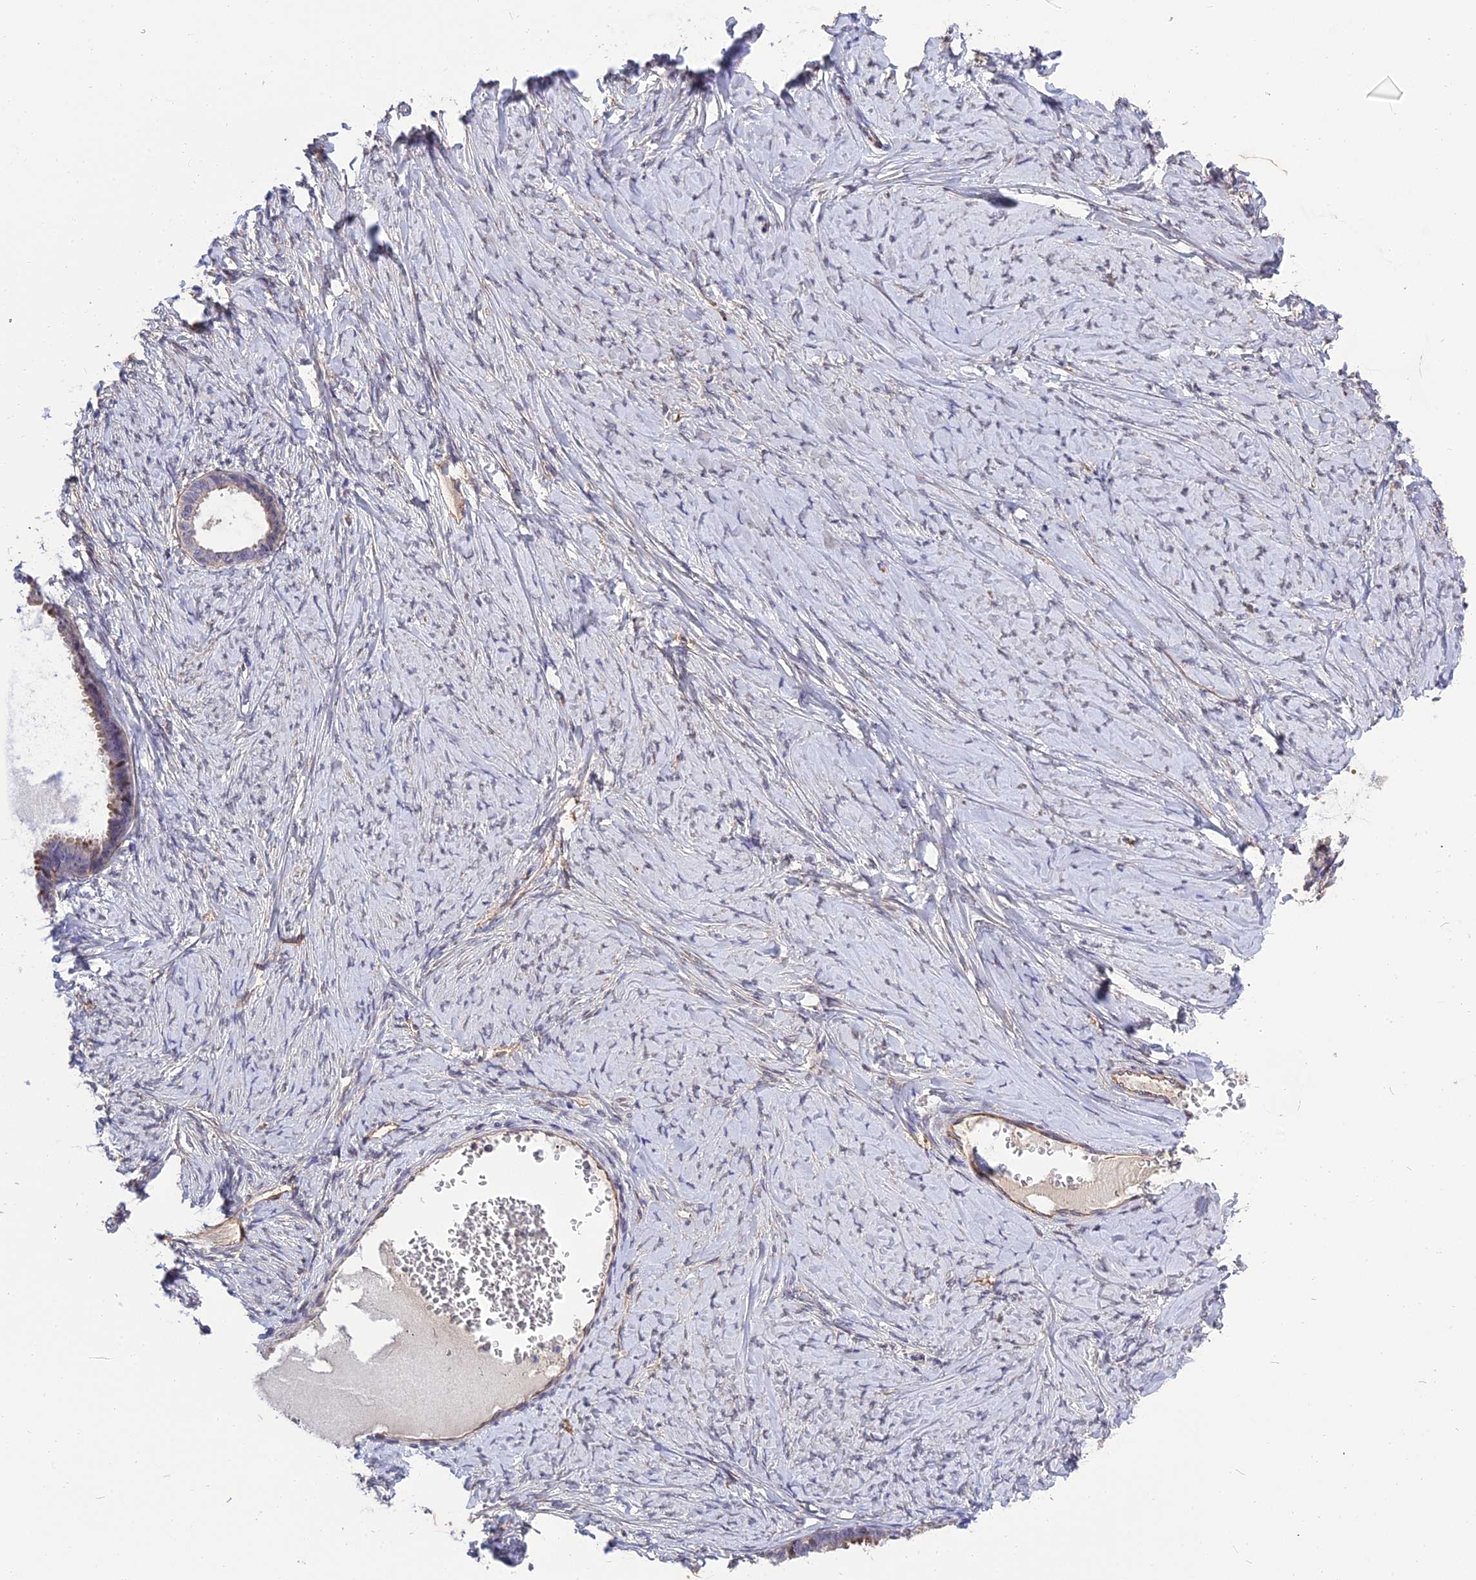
{"staining": {"intensity": "negative", "quantity": "none", "location": "none"}, "tissue": "ovarian cancer", "cell_type": "Tumor cells", "image_type": "cancer", "snomed": [{"axis": "morphology", "description": "Cystadenocarcinoma, serous, NOS"}, {"axis": "topography", "description": "Ovary"}], "caption": "There is no significant positivity in tumor cells of ovarian cancer. (DAB IHC with hematoxylin counter stain).", "gene": "MFSD2A", "patient": {"sex": "female", "age": 79}}